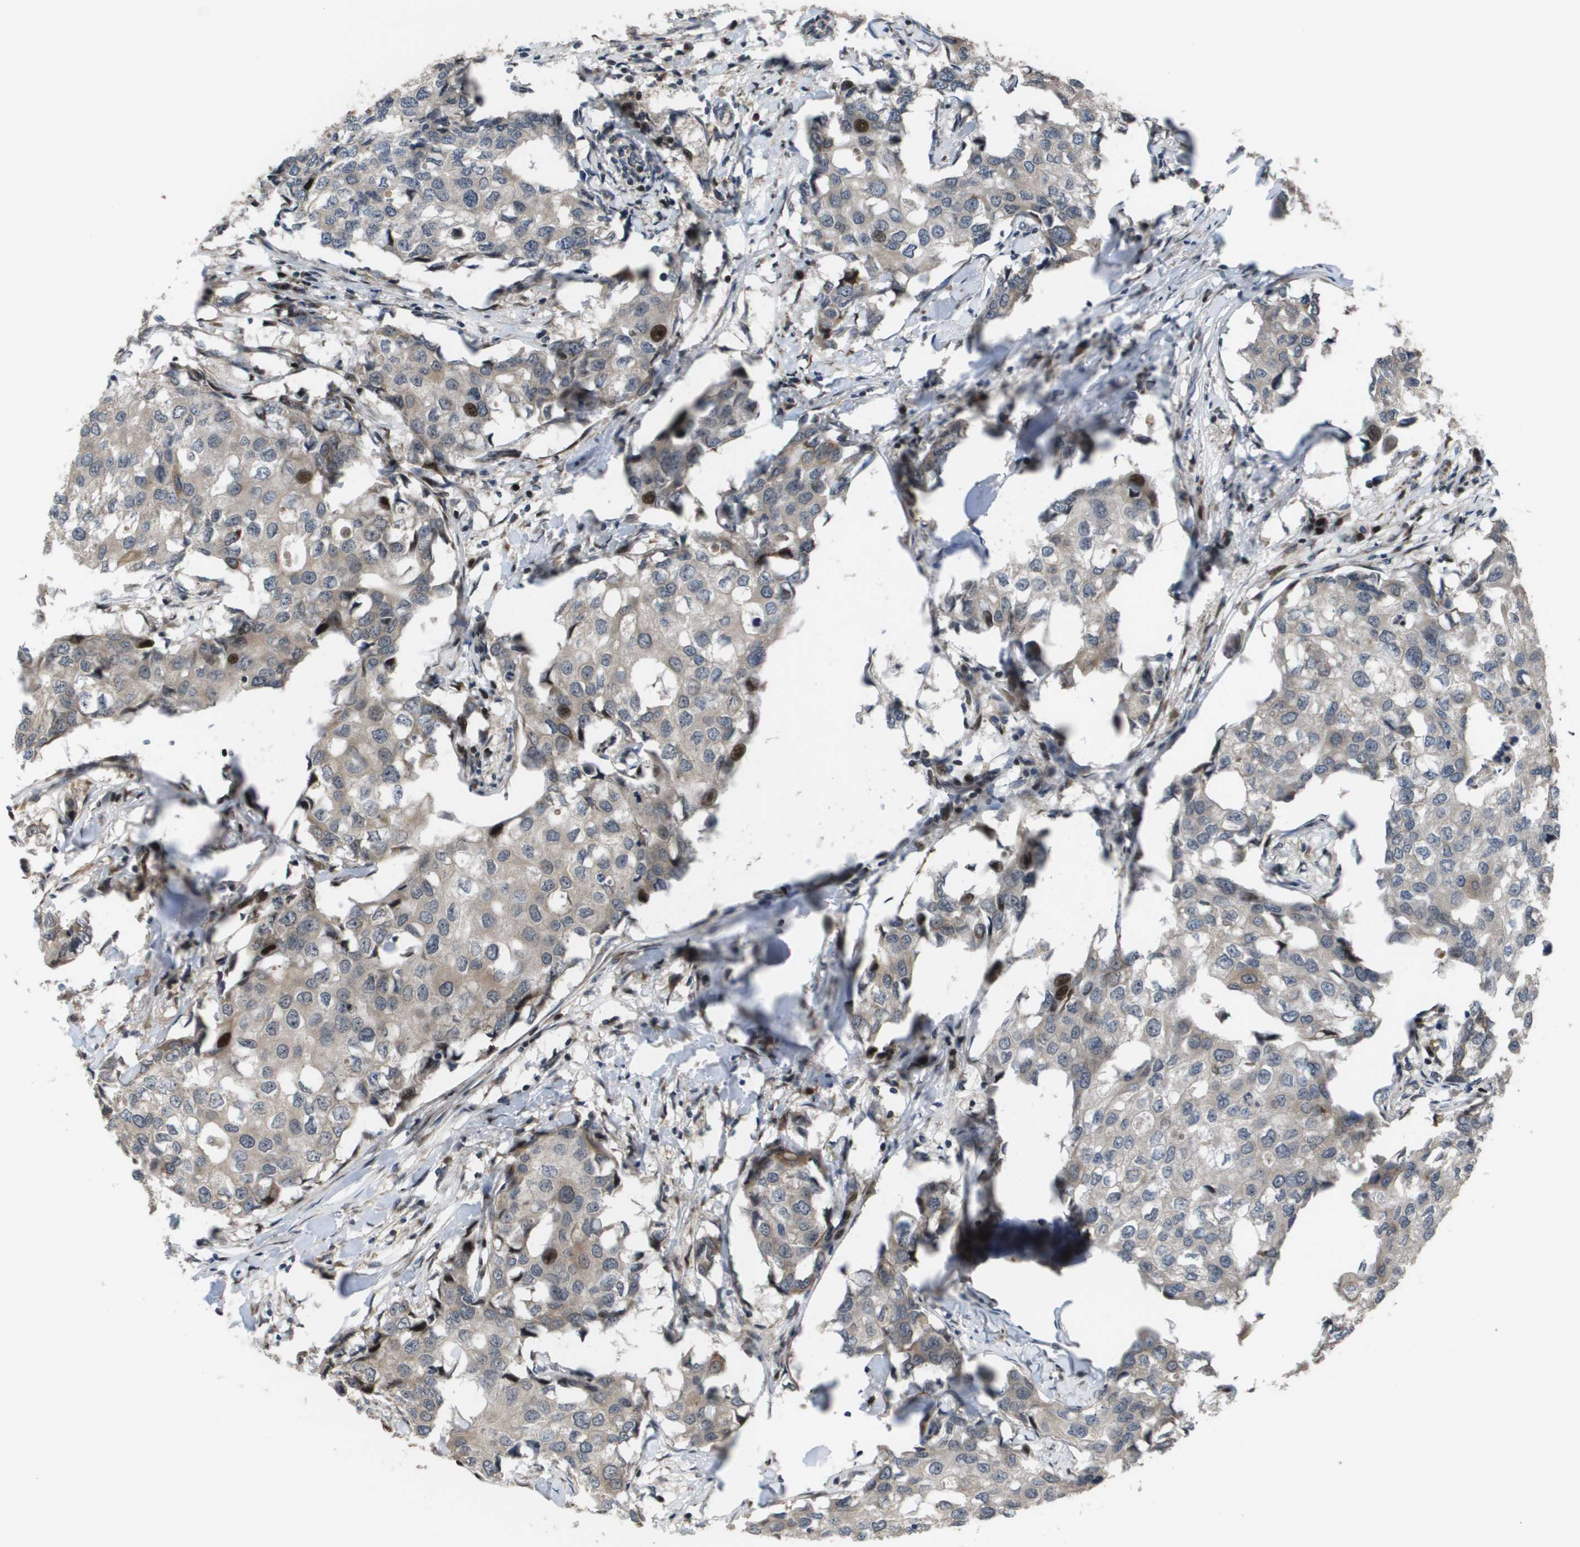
{"staining": {"intensity": "strong", "quantity": "<25%", "location": "nuclear"}, "tissue": "breast cancer", "cell_type": "Tumor cells", "image_type": "cancer", "snomed": [{"axis": "morphology", "description": "Duct carcinoma"}, {"axis": "topography", "description": "Breast"}], "caption": "Protein staining of breast cancer tissue shows strong nuclear positivity in about <25% of tumor cells.", "gene": "AXIN2", "patient": {"sex": "female", "age": 27}}